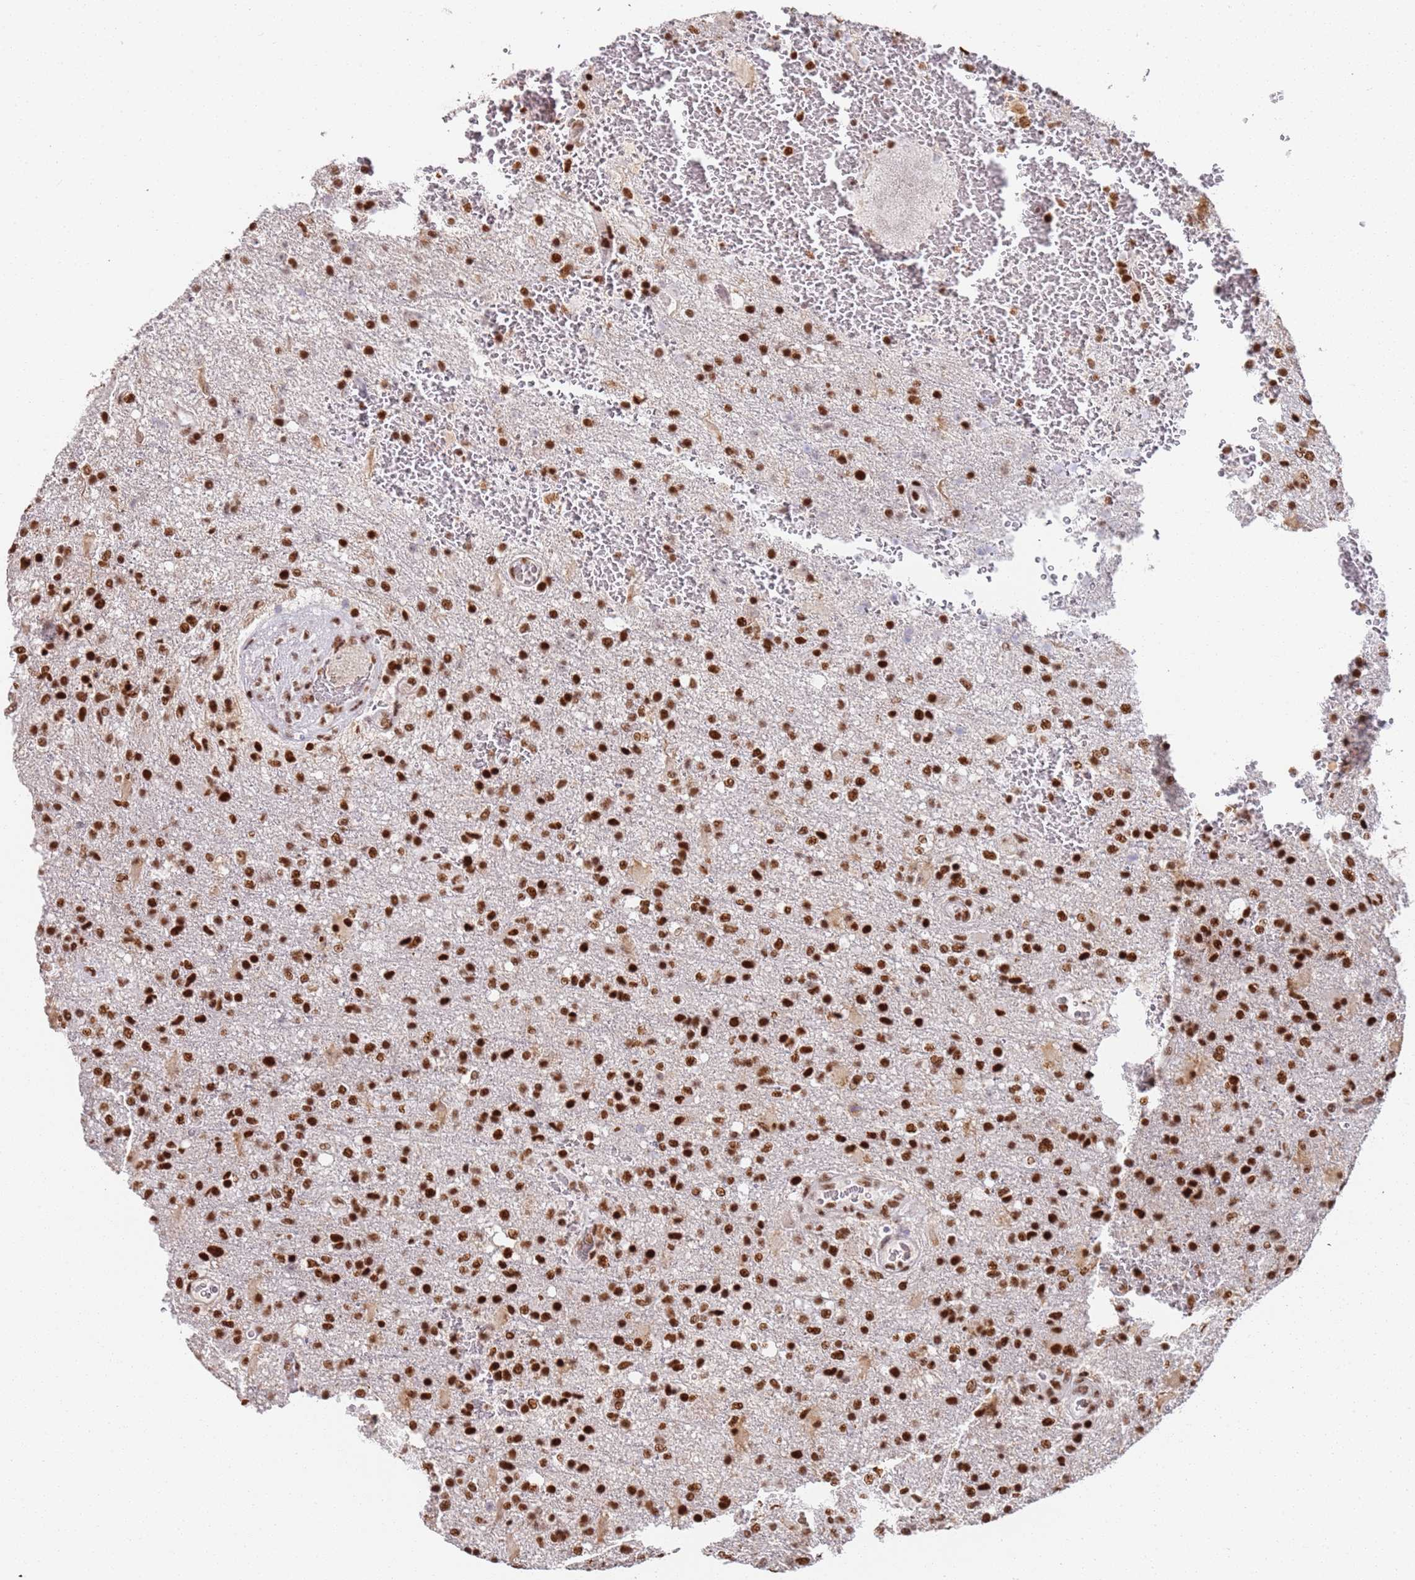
{"staining": {"intensity": "strong", "quantity": ">75%", "location": "nuclear"}, "tissue": "glioma", "cell_type": "Tumor cells", "image_type": "cancer", "snomed": [{"axis": "morphology", "description": "Glioma, malignant, High grade"}, {"axis": "topography", "description": "Brain"}], "caption": "Human glioma stained with a brown dye reveals strong nuclear positive positivity in approximately >75% of tumor cells.", "gene": "AKAP8L", "patient": {"sex": "female", "age": 74}}